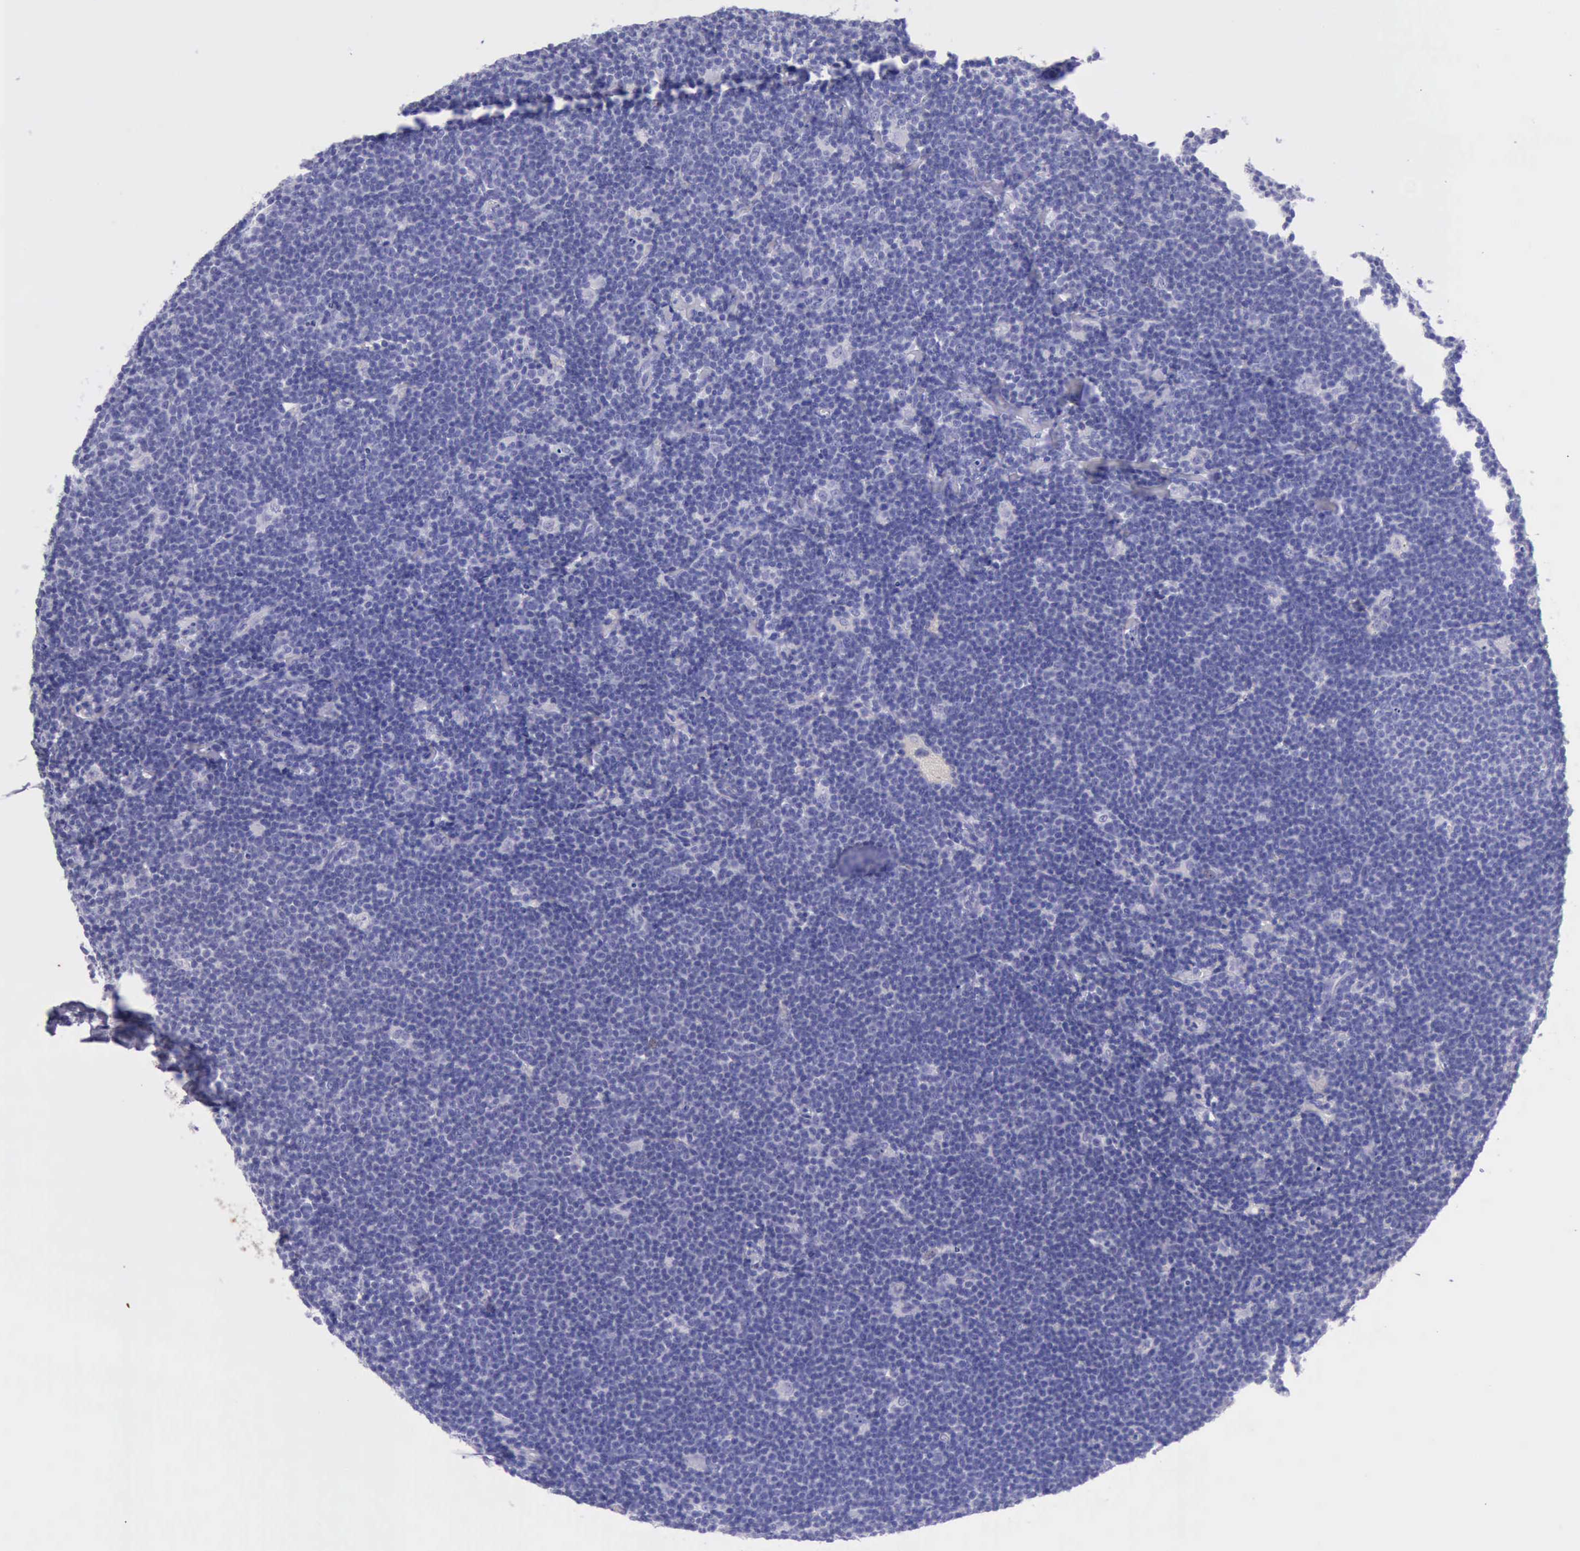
{"staining": {"intensity": "negative", "quantity": "none", "location": "none"}, "tissue": "lymphoma", "cell_type": "Tumor cells", "image_type": "cancer", "snomed": [{"axis": "morphology", "description": "Malignant lymphoma, non-Hodgkin's type, Low grade"}, {"axis": "topography", "description": "Lymph node"}], "caption": "High magnification brightfield microscopy of lymphoma stained with DAB (brown) and counterstained with hematoxylin (blue): tumor cells show no significant positivity.", "gene": "KRT8", "patient": {"sex": "male", "age": 65}}